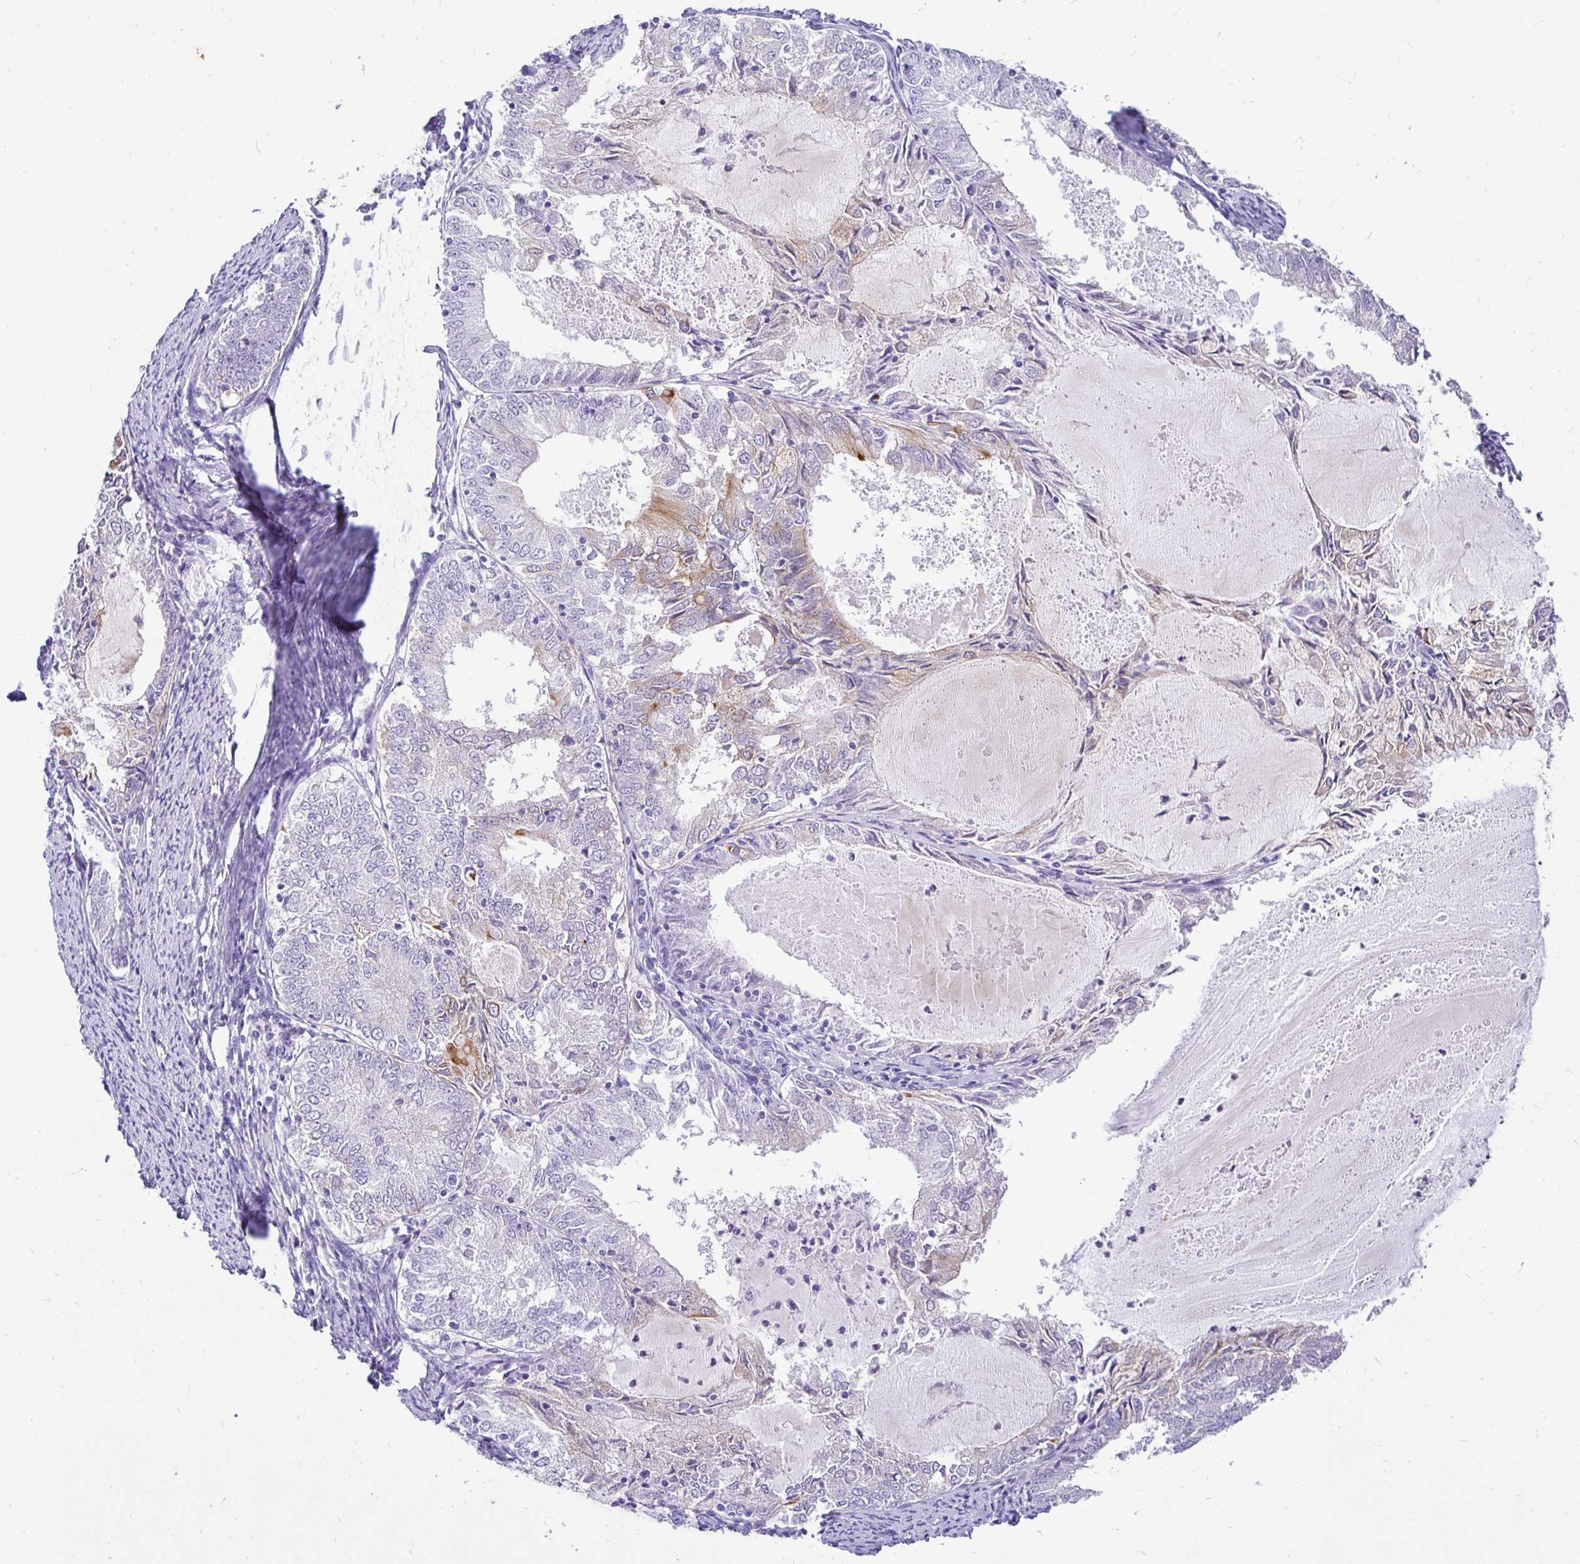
{"staining": {"intensity": "moderate", "quantity": "<25%", "location": "cytoplasmic/membranous"}, "tissue": "endometrial cancer", "cell_type": "Tumor cells", "image_type": "cancer", "snomed": [{"axis": "morphology", "description": "Adenocarcinoma, NOS"}, {"axis": "topography", "description": "Endometrium"}], "caption": "Endometrial cancer (adenocarcinoma) tissue reveals moderate cytoplasmic/membranous staining in about <25% of tumor cells", "gene": "TAF1D", "patient": {"sex": "female", "age": 57}}